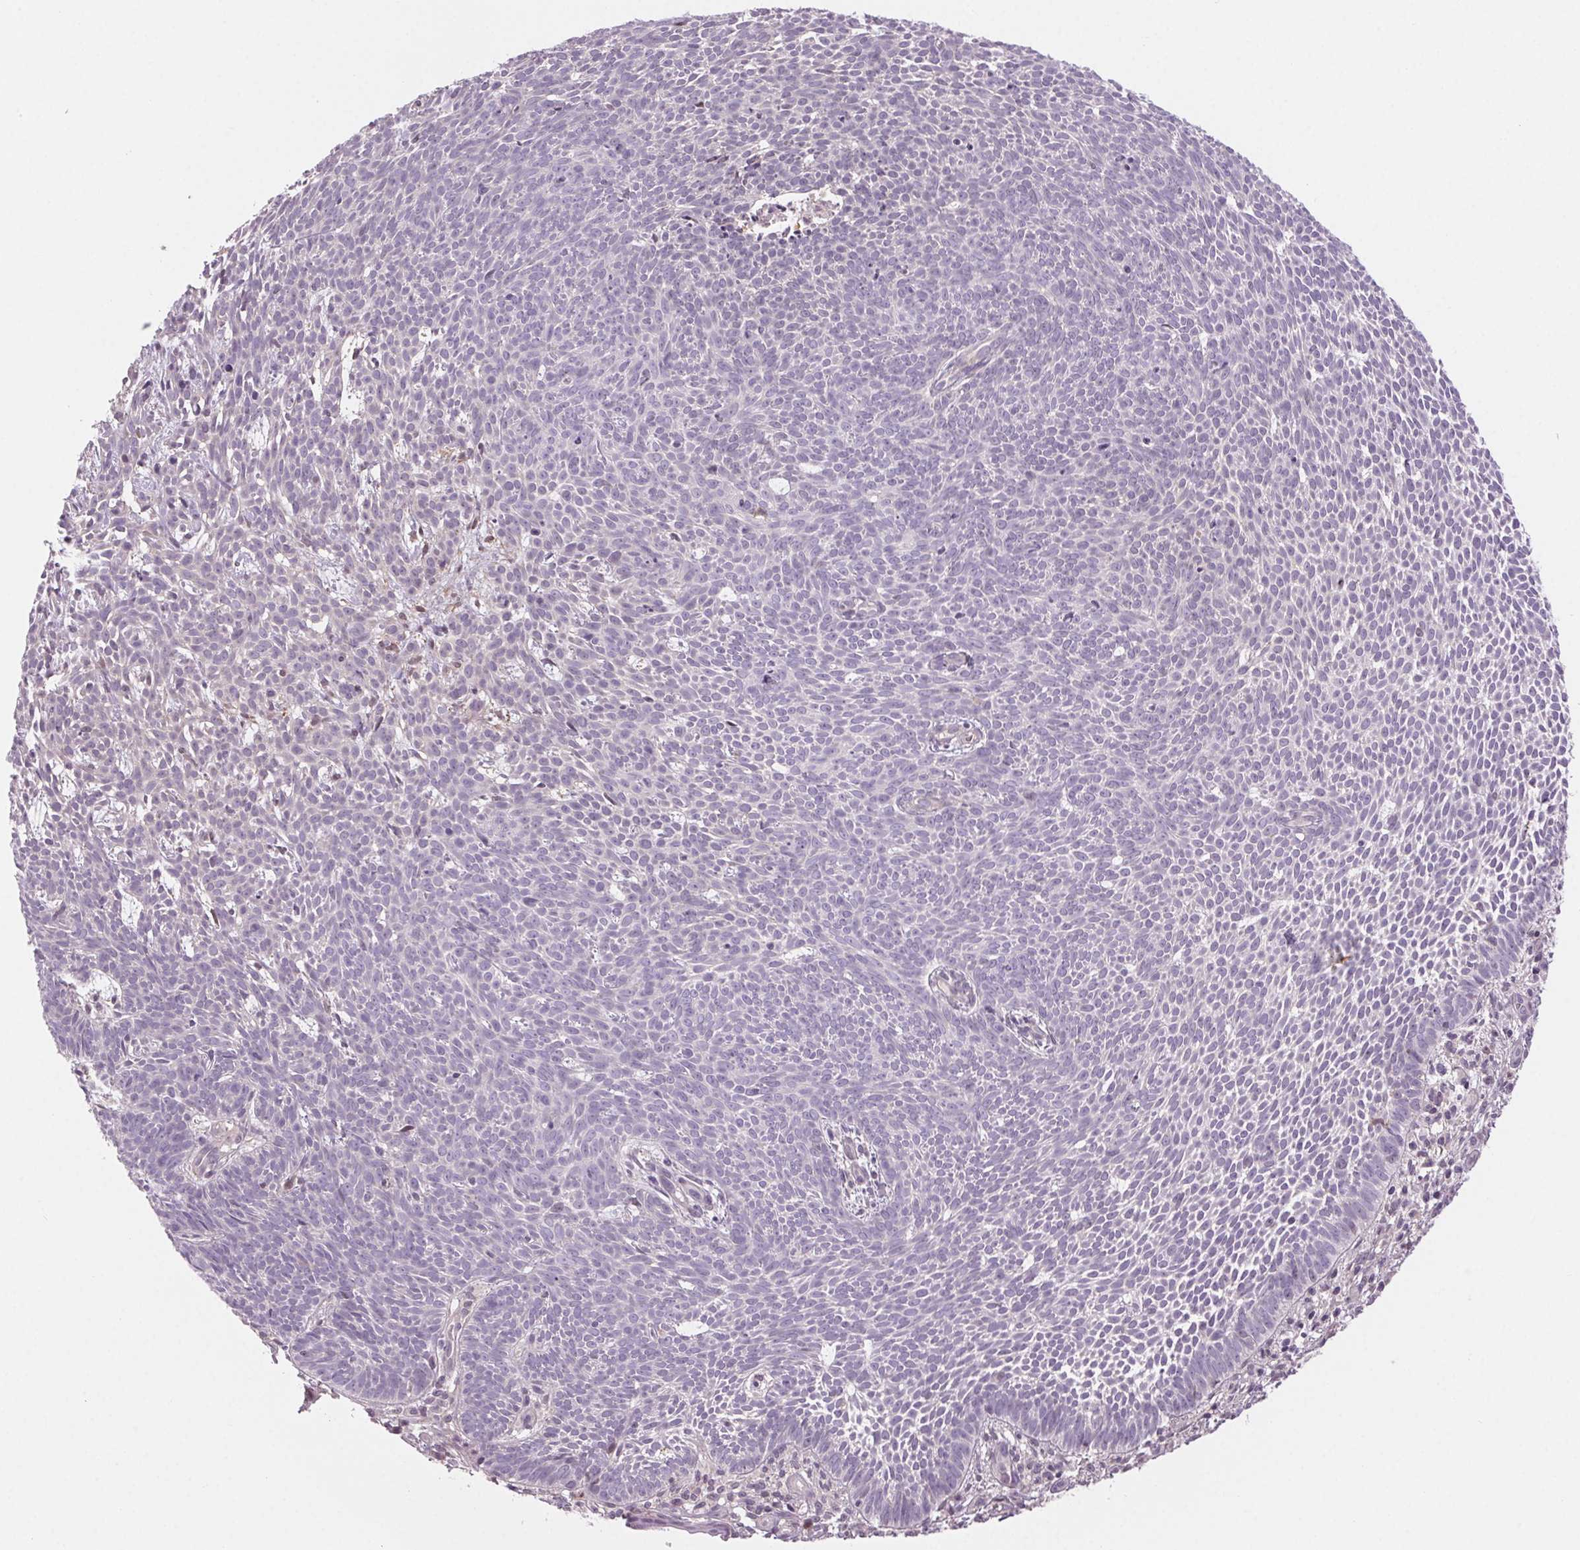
{"staining": {"intensity": "negative", "quantity": "none", "location": "none"}, "tissue": "skin cancer", "cell_type": "Tumor cells", "image_type": "cancer", "snomed": [{"axis": "morphology", "description": "Basal cell carcinoma"}, {"axis": "topography", "description": "Skin"}], "caption": "This is an immunohistochemistry (IHC) image of human skin cancer. There is no positivity in tumor cells.", "gene": "HHLA2", "patient": {"sex": "male", "age": 59}}